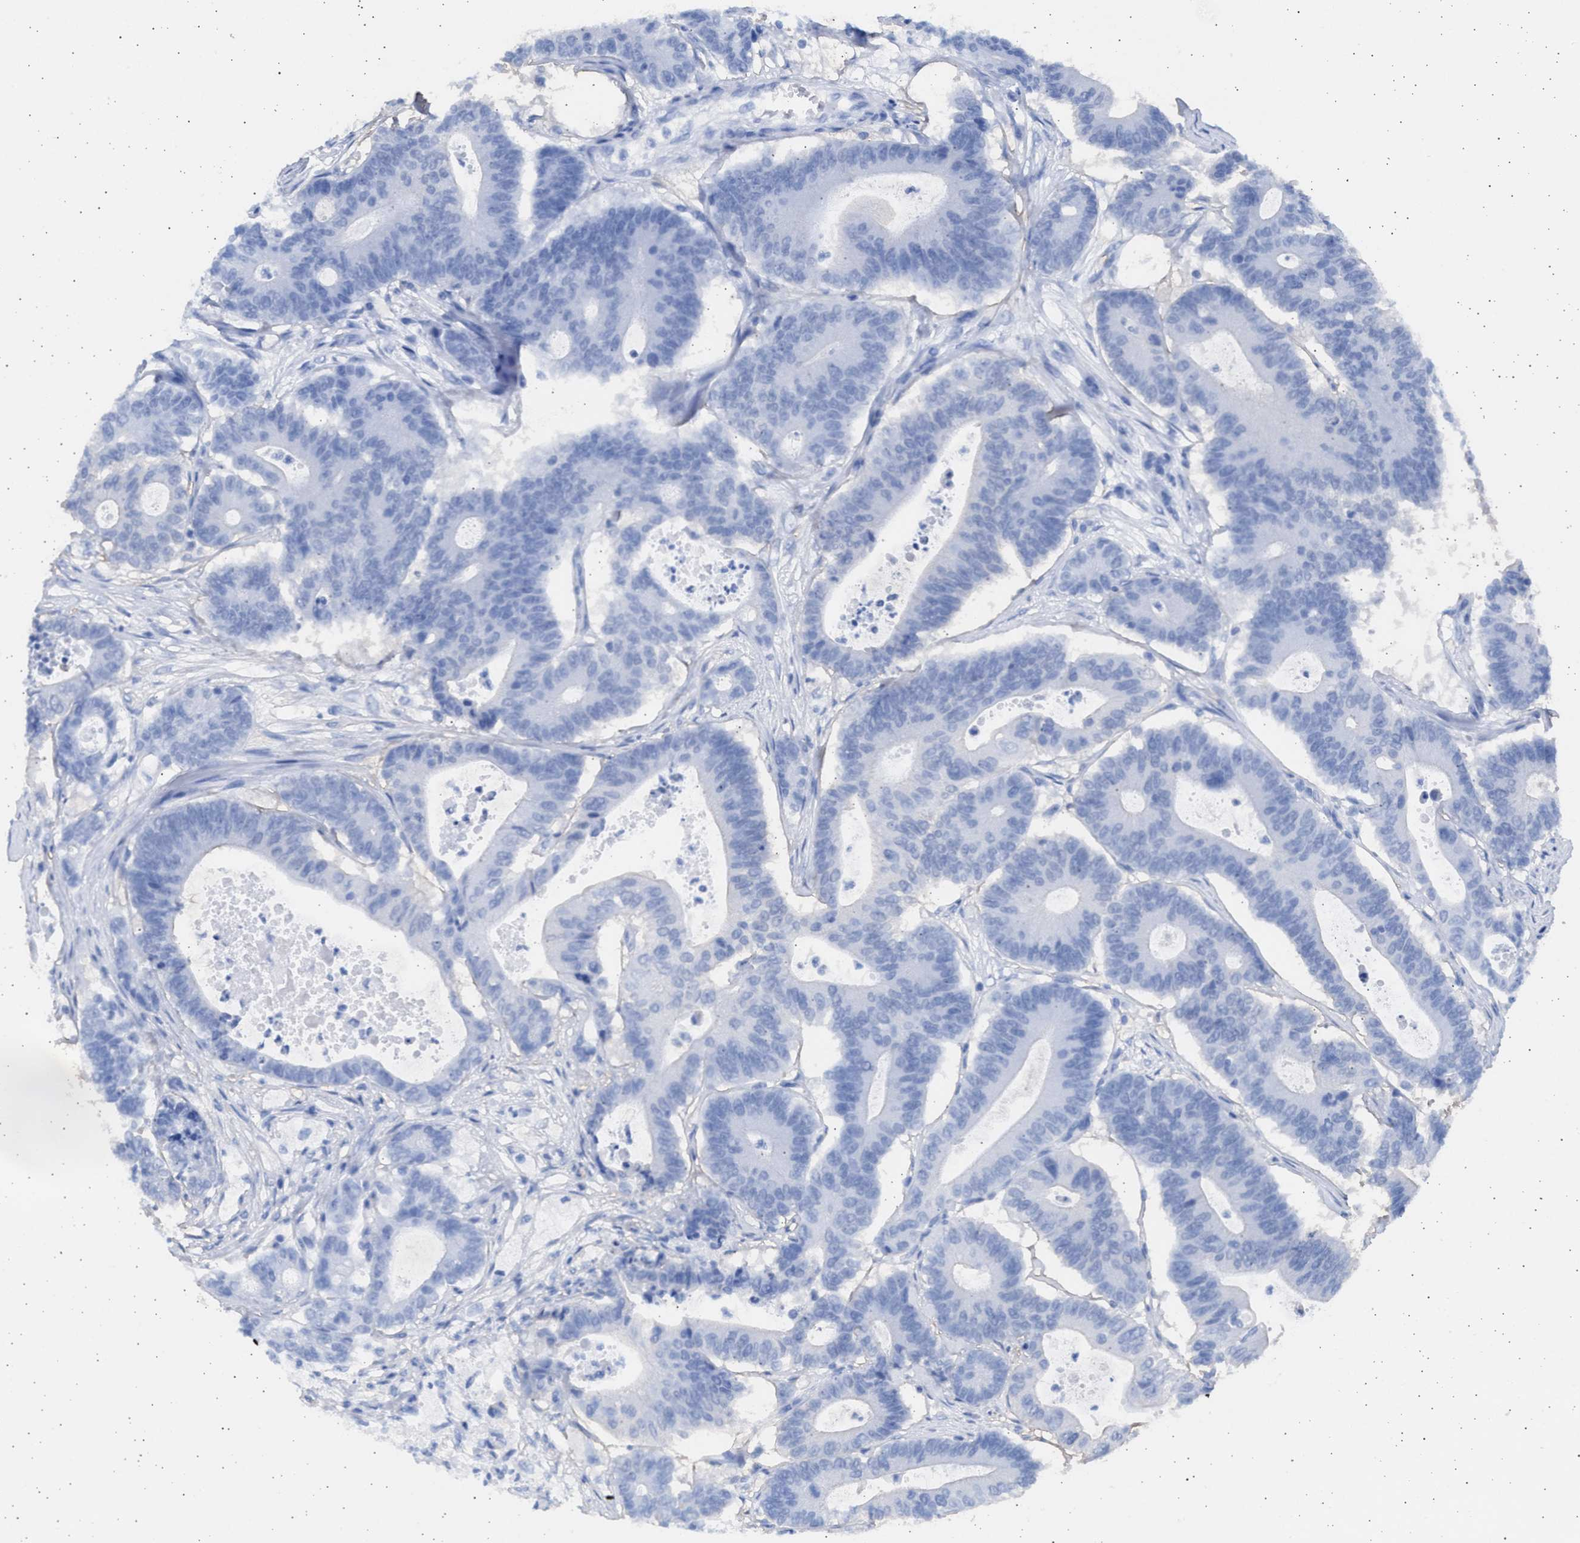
{"staining": {"intensity": "negative", "quantity": "none", "location": "none"}, "tissue": "colorectal cancer", "cell_type": "Tumor cells", "image_type": "cancer", "snomed": [{"axis": "morphology", "description": "Adenocarcinoma, NOS"}, {"axis": "topography", "description": "Colon"}], "caption": "Micrograph shows no protein positivity in tumor cells of colorectal cancer (adenocarcinoma) tissue.", "gene": "ALDOC", "patient": {"sex": "female", "age": 84}}